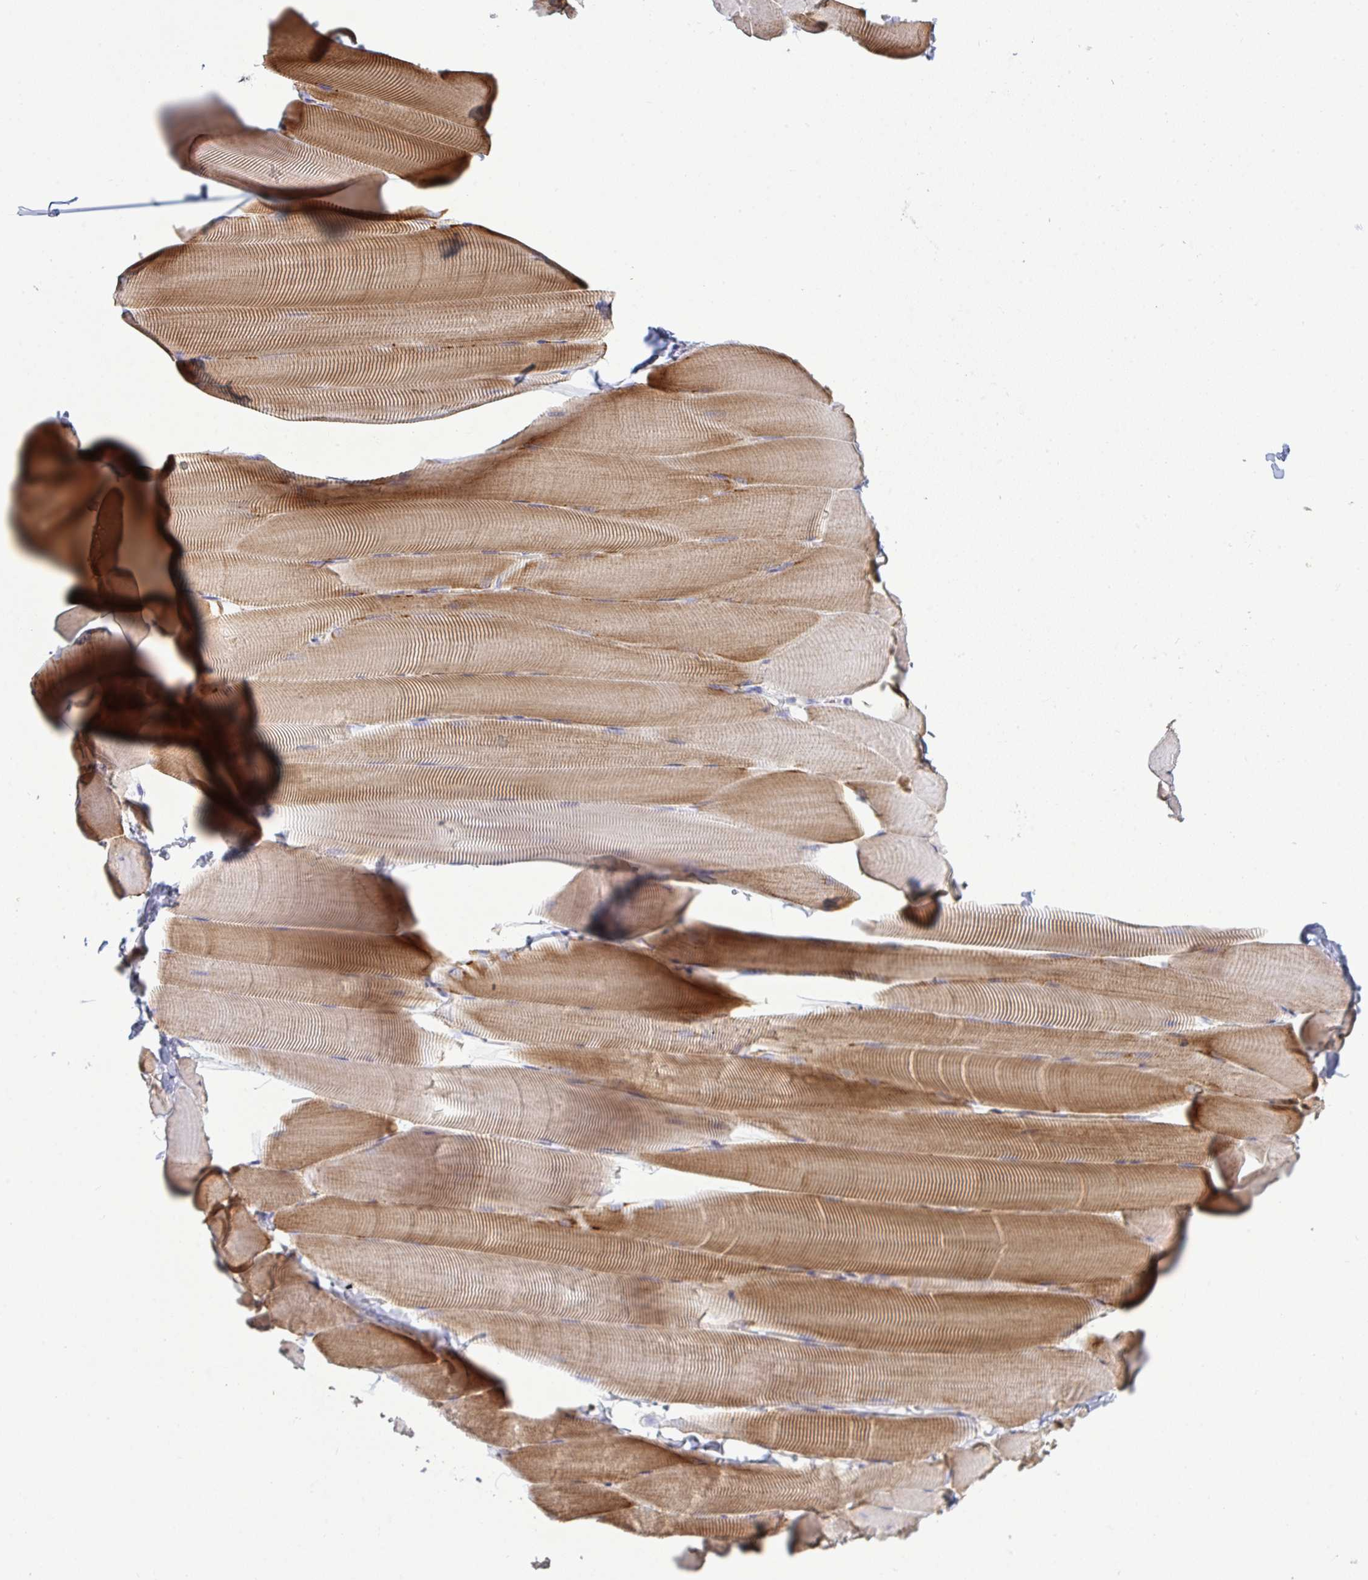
{"staining": {"intensity": "moderate", "quantity": "25%-75%", "location": "cytoplasmic/membranous"}, "tissue": "skeletal muscle", "cell_type": "Myocytes", "image_type": "normal", "snomed": [{"axis": "morphology", "description": "Normal tissue, NOS"}, {"axis": "topography", "description": "Skeletal muscle"}], "caption": "Immunohistochemical staining of normal human skeletal muscle exhibits medium levels of moderate cytoplasmic/membranous staining in approximately 25%-75% of myocytes. (Stains: DAB (3,3'-diaminobenzidine) in brown, nuclei in blue, Microscopy: brightfield microscopy at high magnification).", "gene": "NDUFA7", "patient": {"sex": "male", "age": 25}}